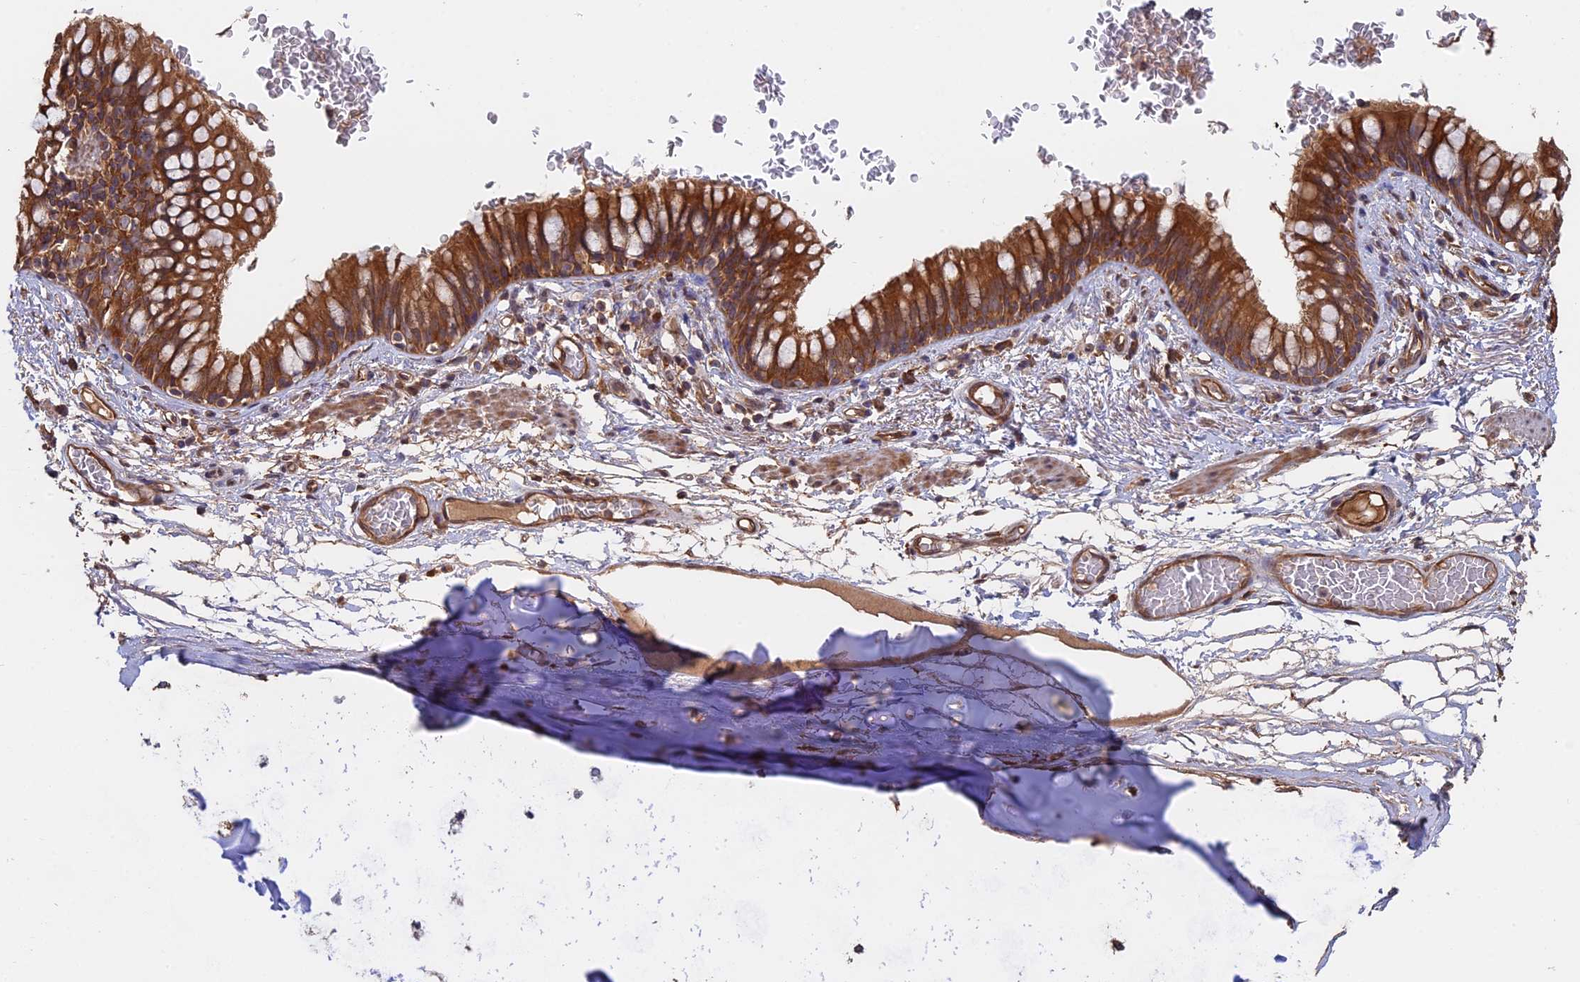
{"staining": {"intensity": "strong", "quantity": ">75%", "location": "cytoplasmic/membranous"}, "tissue": "bronchus", "cell_type": "Respiratory epithelial cells", "image_type": "normal", "snomed": [{"axis": "morphology", "description": "Normal tissue, NOS"}, {"axis": "topography", "description": "Cartilage tissue"}, {"axis": "topography", "description": "Bronchus"}], "caption": "A histopathology image showing strong cytoplasmic/membranous staining in about >75% of respiratory epithelial cells in unremarkable bronchus, as visualized by brown immunohistochemical staining.", "gene": "SAC3D1", "patient": {"sex": "female", "age": 36}}